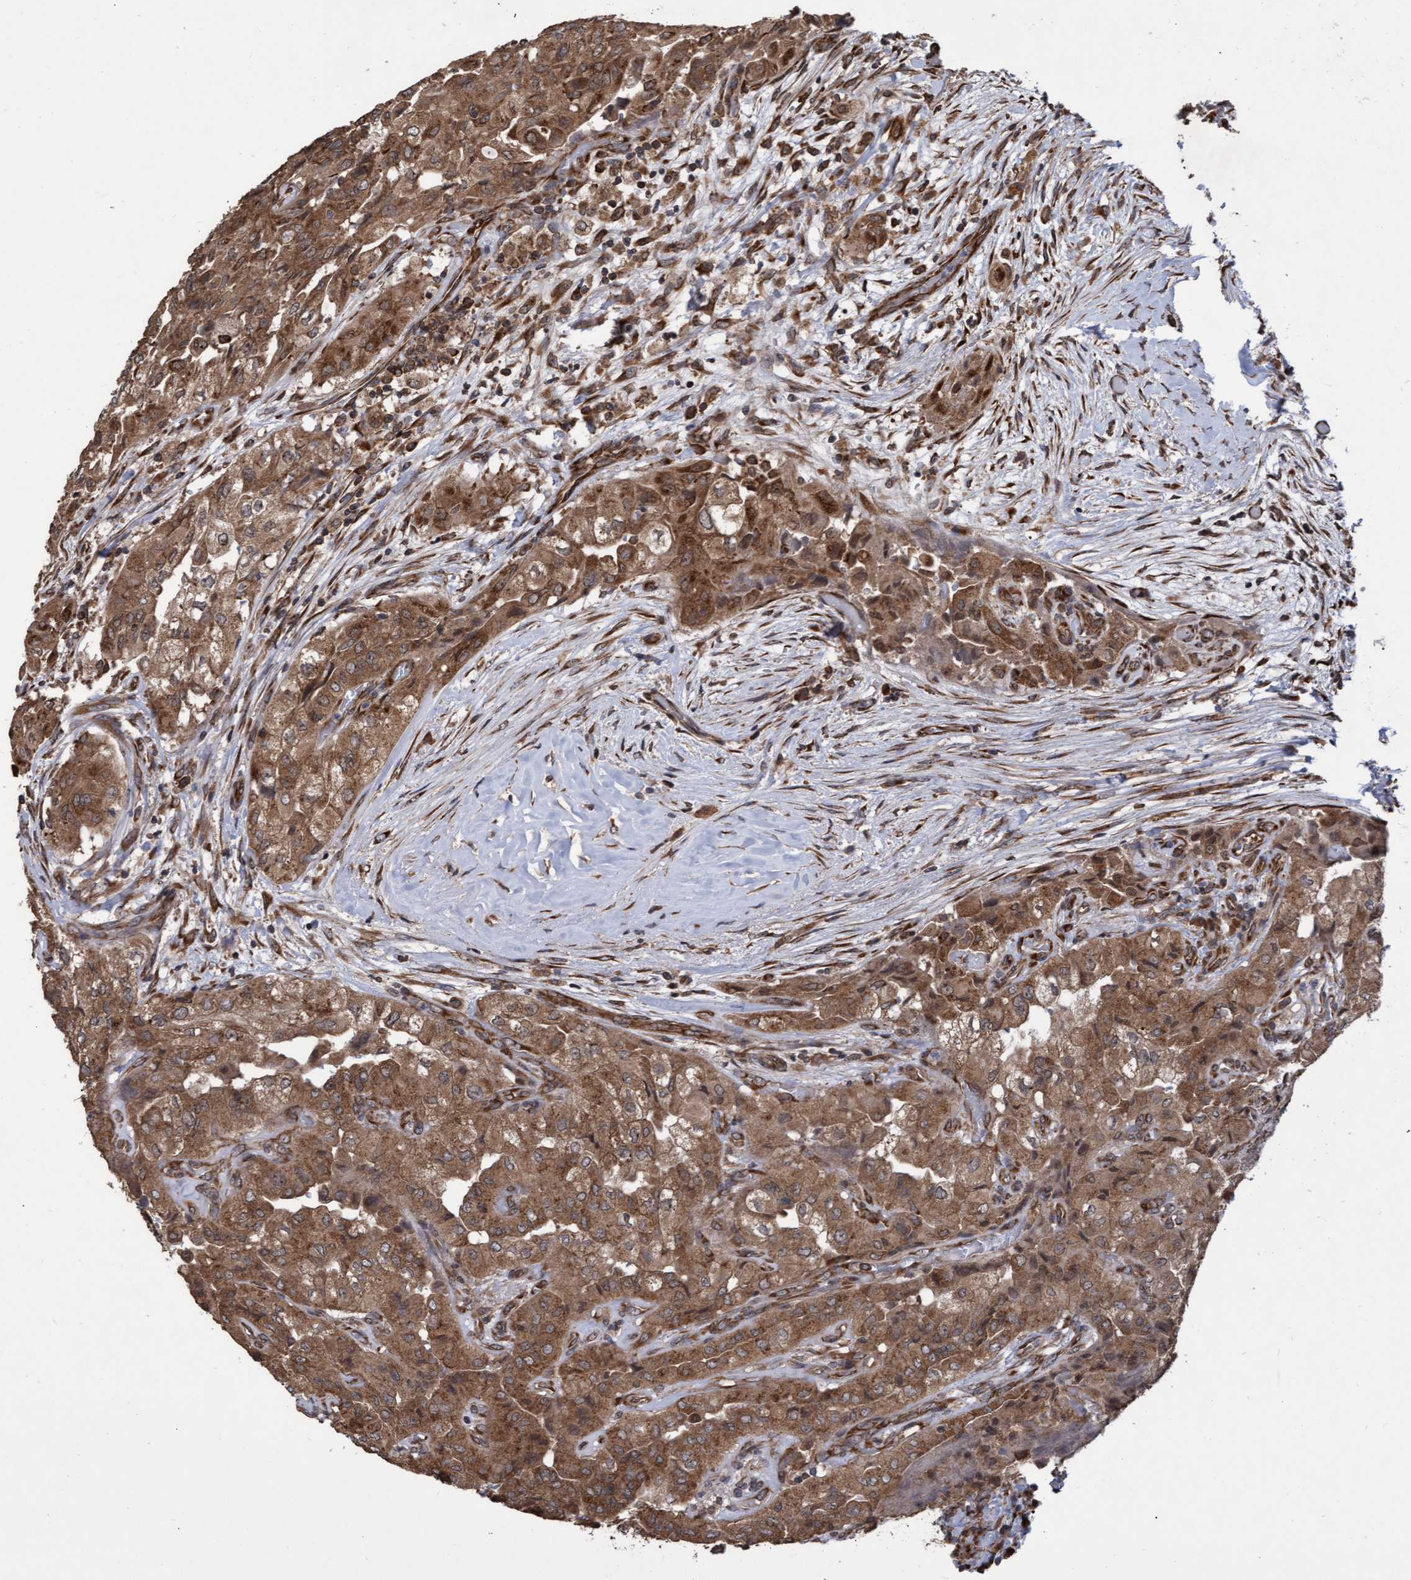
{"staining": {"intensity": "moderate", "quantity": ">75%", "location": "cytoplasmic/membranous"}, "tissue": "thyroid cancer", "cell_type": "Tumor cells", "image_type": "cancer", "snomed": [{"axis": "morphology", "description": "Papillary adenocarcinoma, NOS"}, {"axis": "topography", "description": "Thyroid gland"}], "caption": "Protein expression by immunohistochemistry reveals moderate cytoplasmic/membranous positivity in approximately >75% of tumor cells in papillary adenocarcinoma (thyroid). The staining is performed using DAB brown chromogen to label protein expression. The nuclei are counter-stained blue using hematoxylin.", "gene": "ABCF2", "patient": {"sex": "female", "age": 59}}